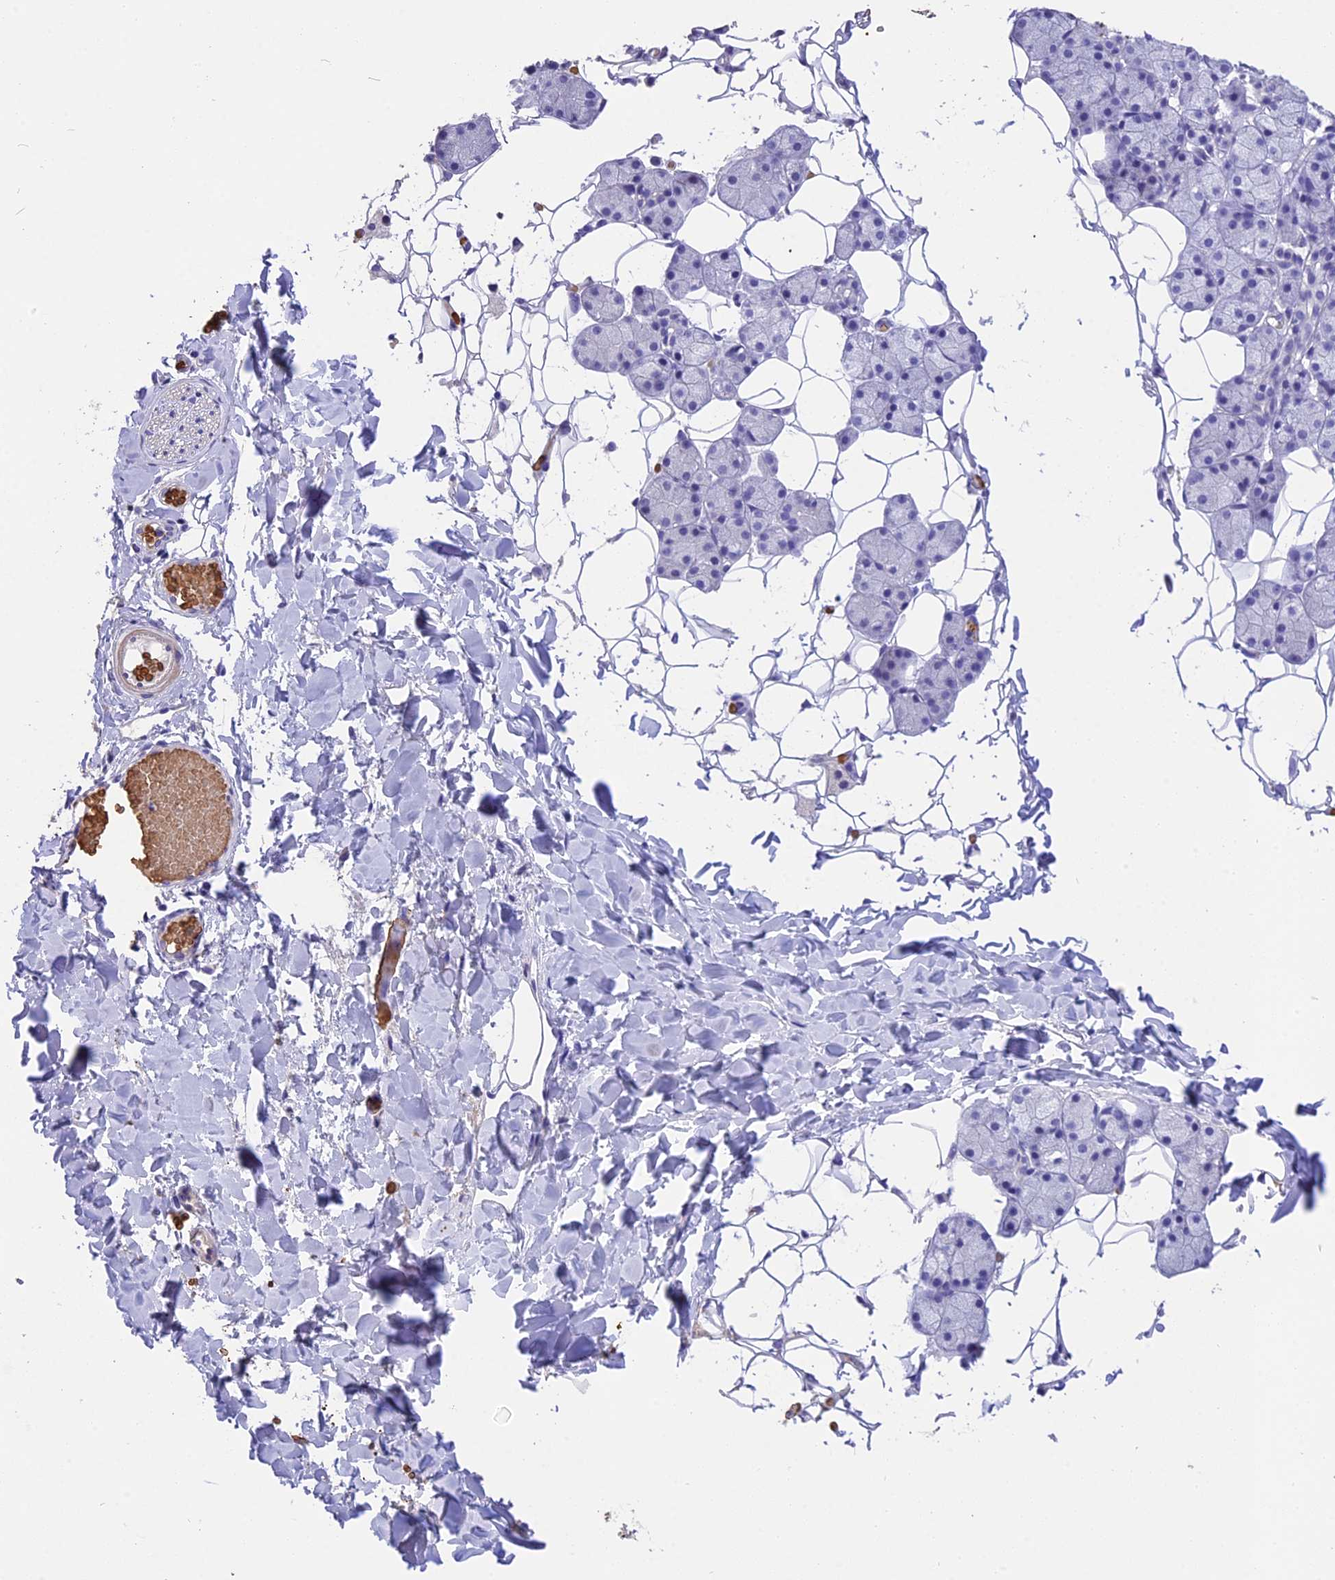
{"staining": {"intensity": "negative", "quantity": "none", "location": "none"}, "tissue": "salivary gland", "cell_type": "Glandular cells", "image_type": "normal", "snomed": [{"axis": "morphology", "description": "Normal tissue, NOS"}, {"axis": "topography", "description": "Salivary gland"}], "caption": "Image shows no protein staining in glandular cells of benign salivary gland.", "gene": "TNNC2", "patient": {"sex": "female", "age": 33}}